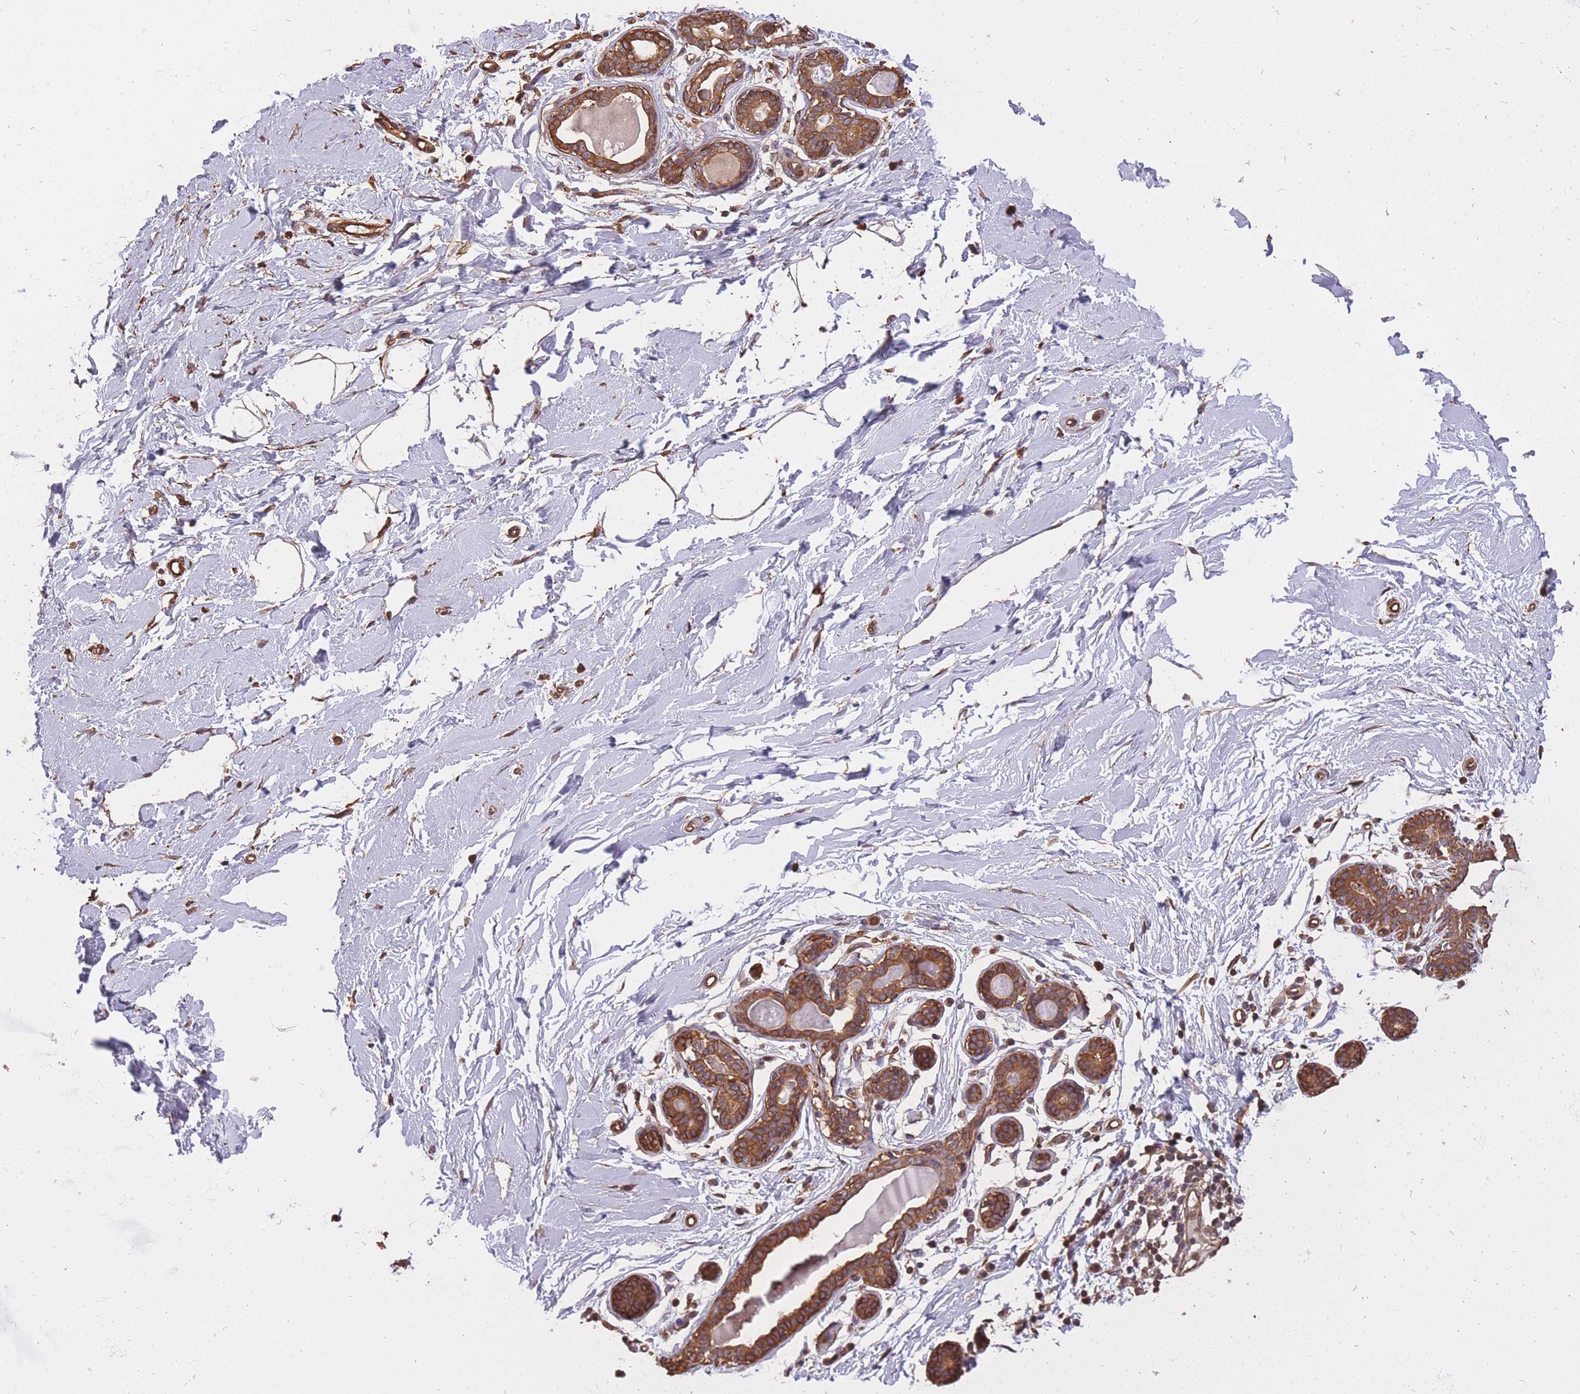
{"staining": {"intensity": "negative", "quantity": "none", "location": "none"}, "tissue": "breast", "cell_type": "Adipocytes", "image_type": "normal", "snomed": [{"axis": "morphology", "description": "Normal tissue, NOS"}, {"axis": "topography", "description": "Breast"}], "caption": "Protein analysis of benign breast exhibits no significant staining in adipocytes.", "gene": "ARMH3", "patient": {"sex": "female", "age": 23}}